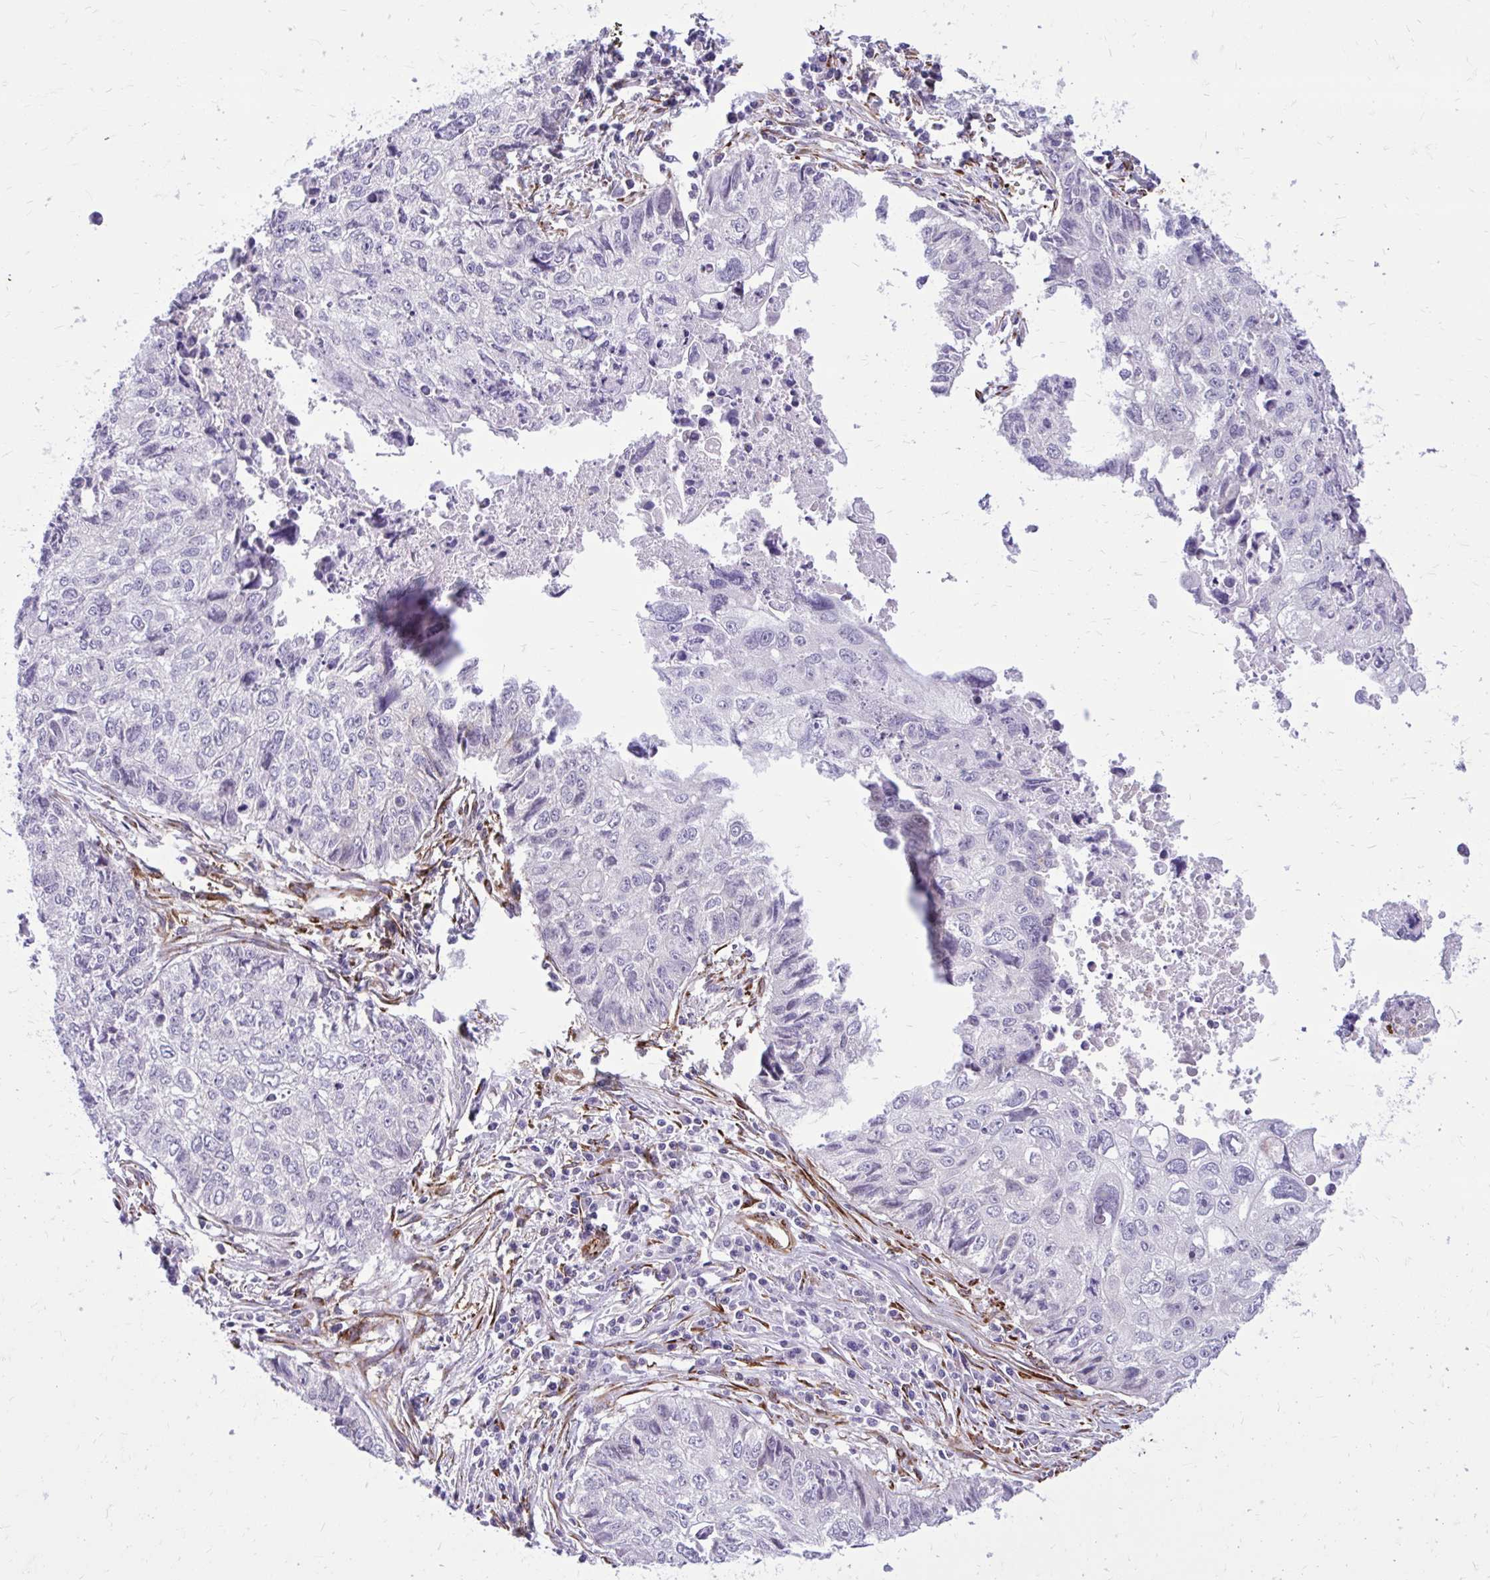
{"staining": {"intensity": "negative", "quantity": "none", "location": "none"}, "tissue": "lung cancer", "cell_type": "Tumor cells", "image_type": "cancer", "snomed": [{"axis": "morphology", "description": "Normal morphology"}, {"axis": "morphology", "description": "Aneuploidy"}, {"axis": "morphology", "description": "Squamous cell carcinoma, NOS"}, {"axis": "topography", "description": "Lymph node"}, {"axis": "topography", "description": "Lung"}], "caption": "Lung aneuploidy was stained to show a protein in brown. There is no significant staining in tumor cells.", "gene": "BEND5", "patient": {"sex": "female", "age": 76}}